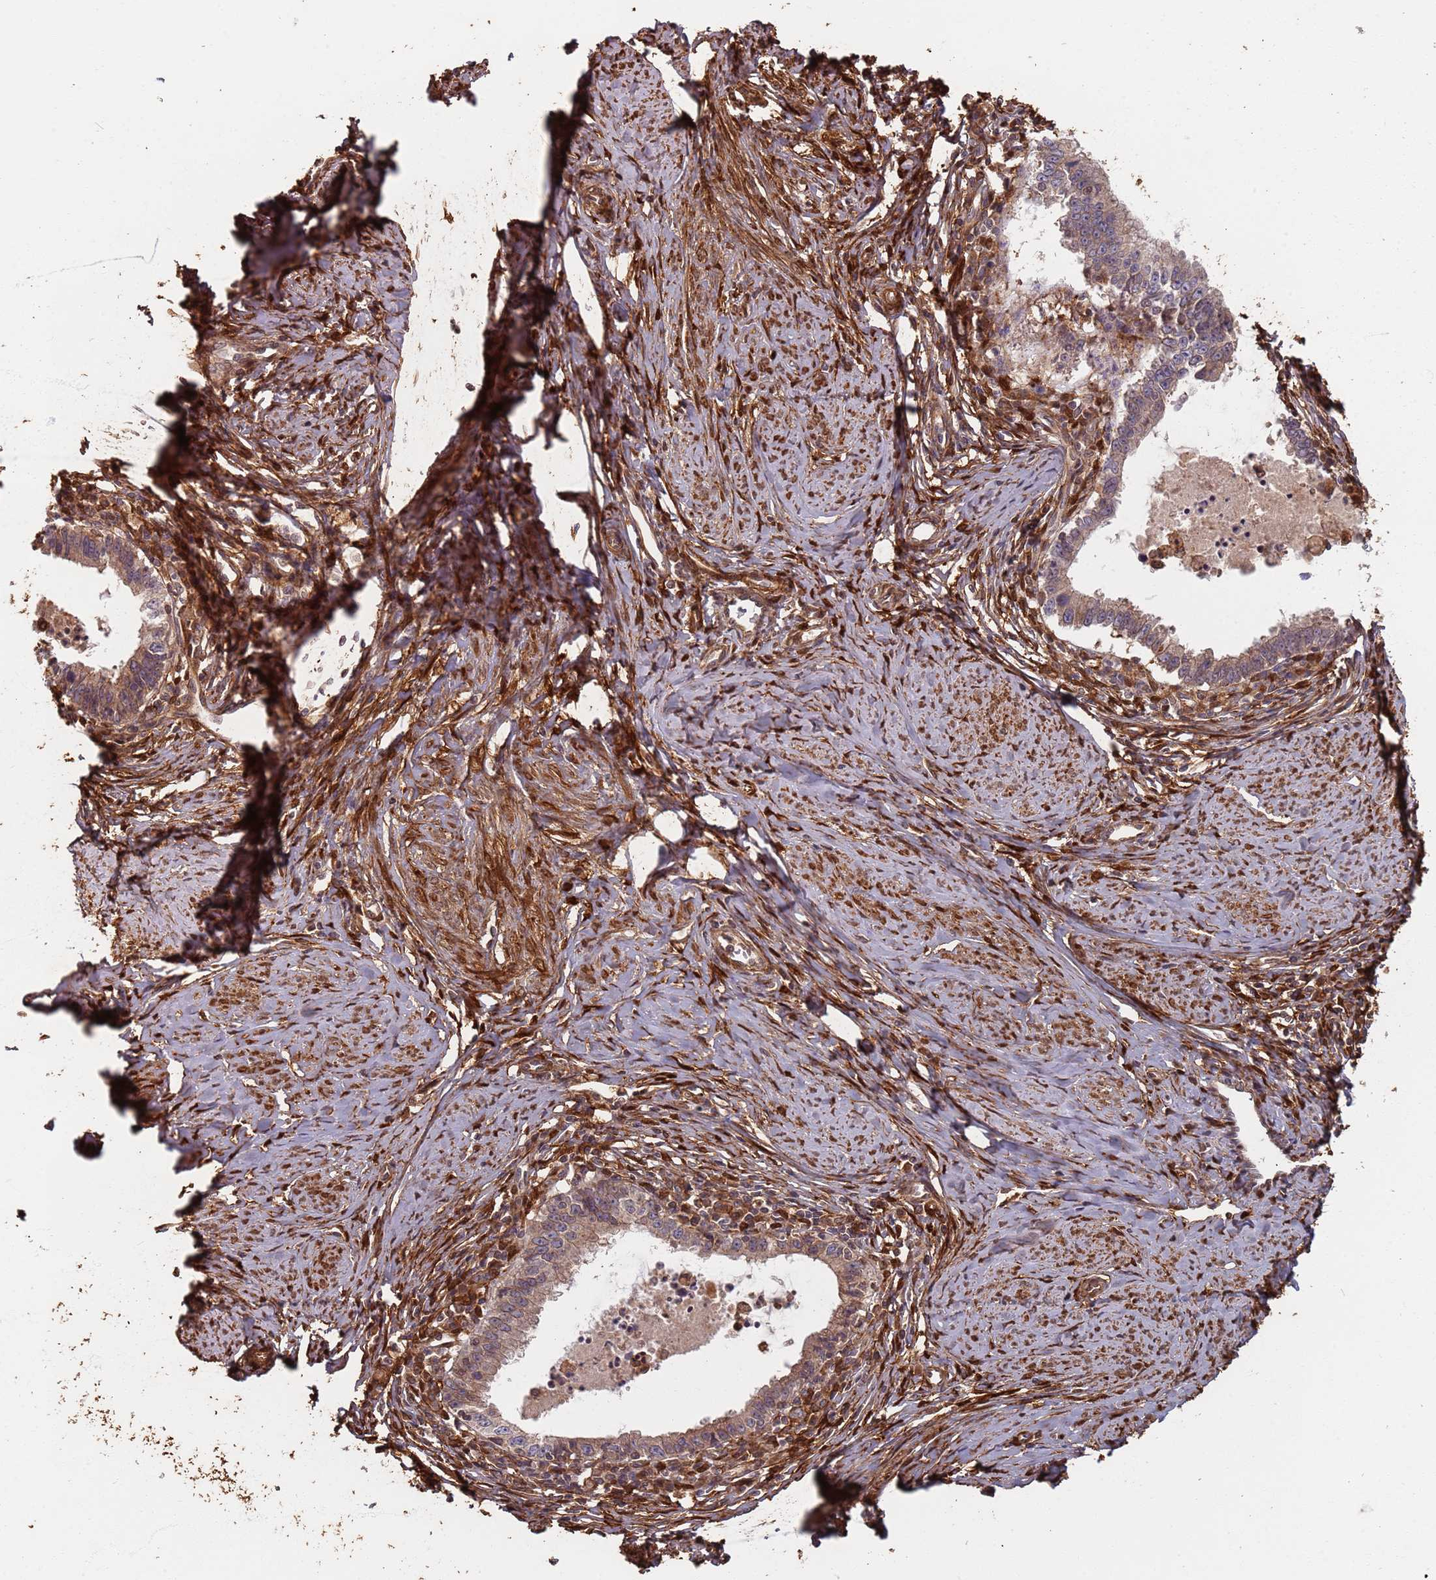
{"staining": {"intensity": "weak", "quantity": "25%-75%", "location": "cytoplasmic/membranous"}, "tissue": "cervical cancer", "cell_type": "Tumor cells", "image_type": "cancer", "snomed": [{"axis": "morphology", "description": "Adenocarcinoma, NOS"}, {"axis": "topography", "description": "Cervix"}], "caption": "High-power microscopy captured an immunohistochemistry micrograph of cervical adenocarcinoma, revealing weak cytoplasmic/membranous staining in about 25%-75% of tumor cells. (Stains: DAB in brown, nuclei in blue, Microscopy: brightfield microscopy at high magnification).", "gene": "SDCCAG8", "patient": {"sex": "female", "age": 36}}